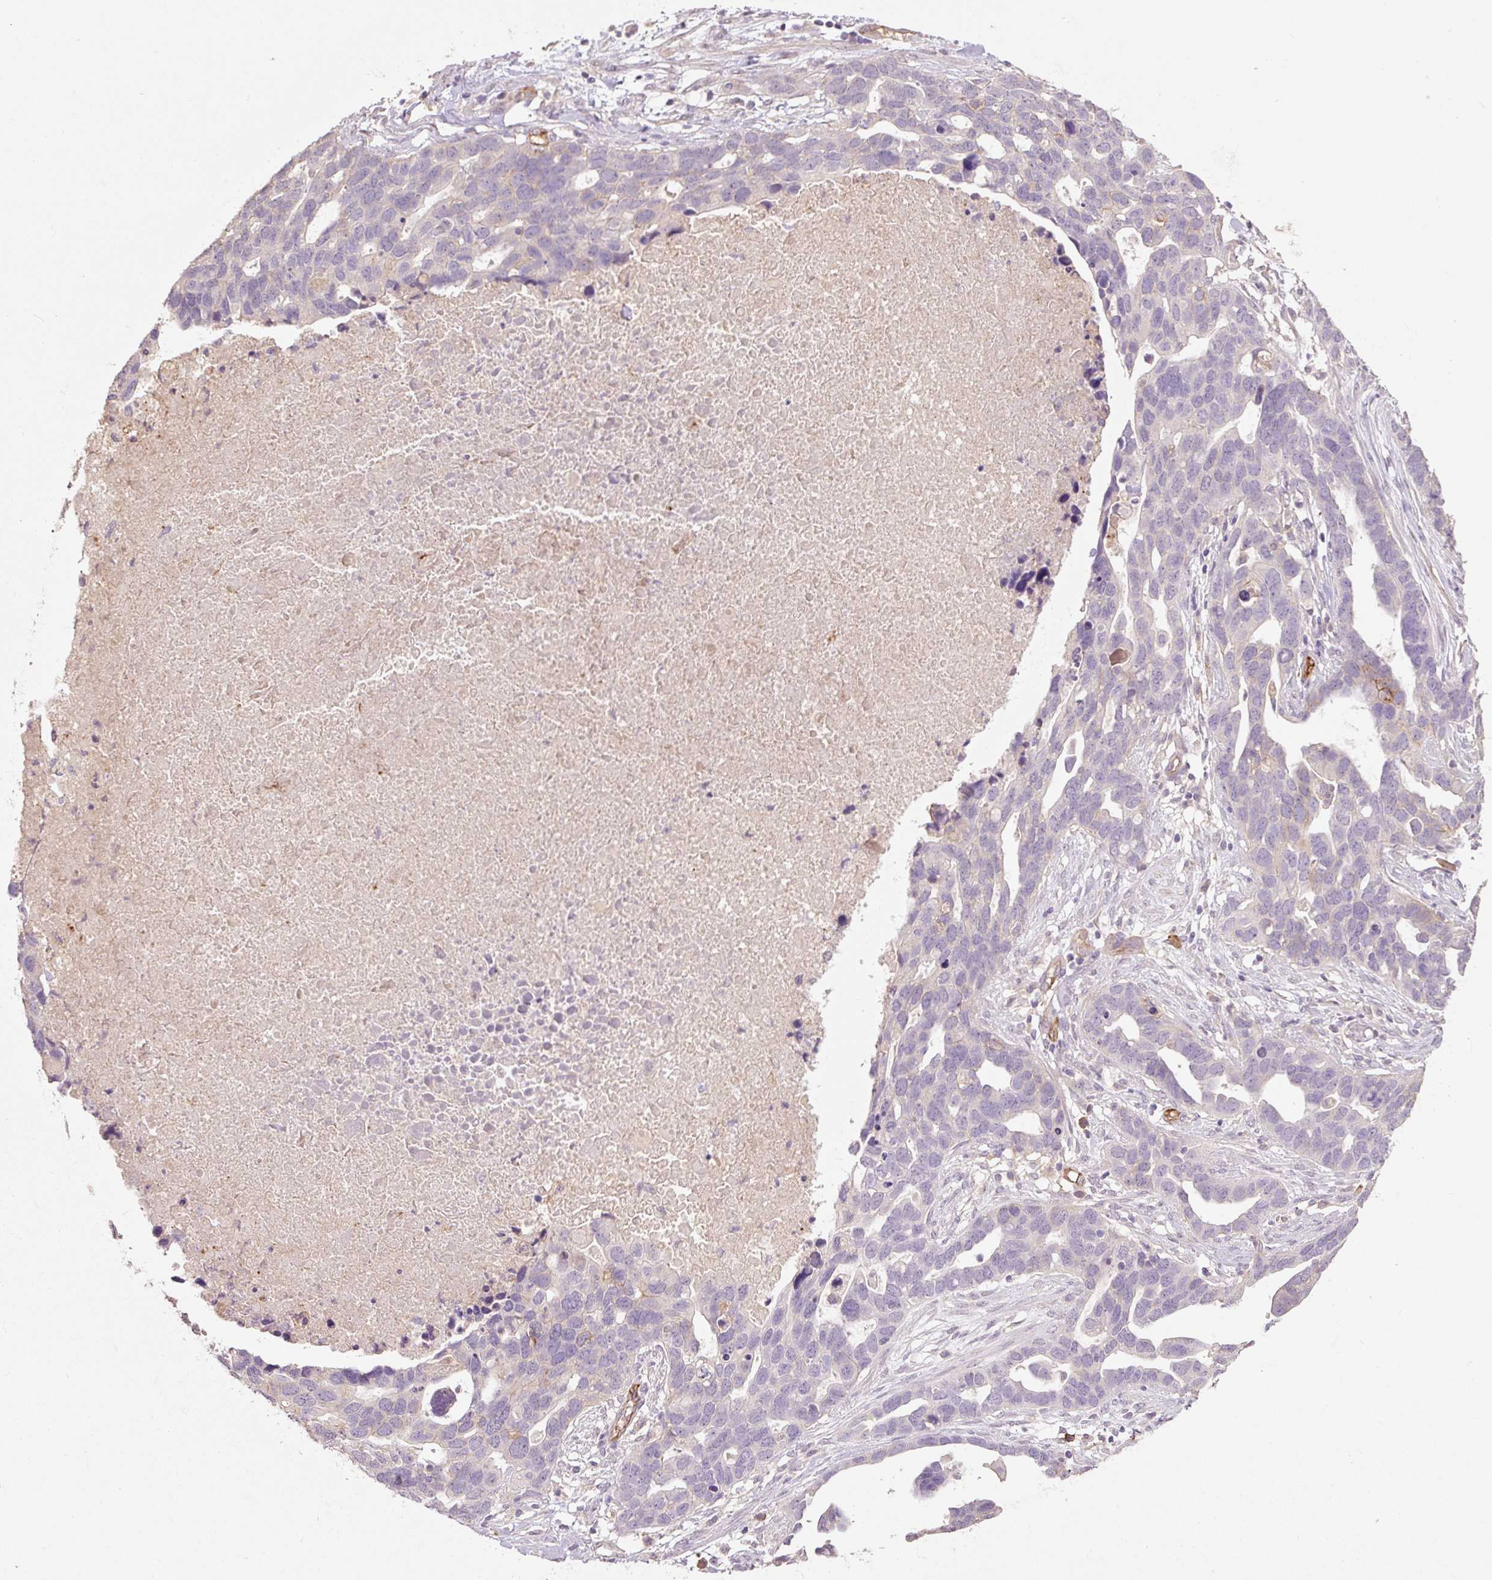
{"staining": {"intensity": "weak", "quantity": "<25%", "location": "cytoplasmic/membranous"}, "tissue": "ovarian cancer", "cell_type": "Tumor cells", "image_type": "cancer", "snomed": [{"axis": "morphology", "description": "Cystadenocarcinoma, serous, NOS"}, {"axis": "topography", "description": "Ovary"}], "caption": "Tumor cells show no significant expression in ovarian cancer (serous cystadenocarcinoma).", "gene": "SLC1A4", "patient": {"sex": "female", "age": 54}}